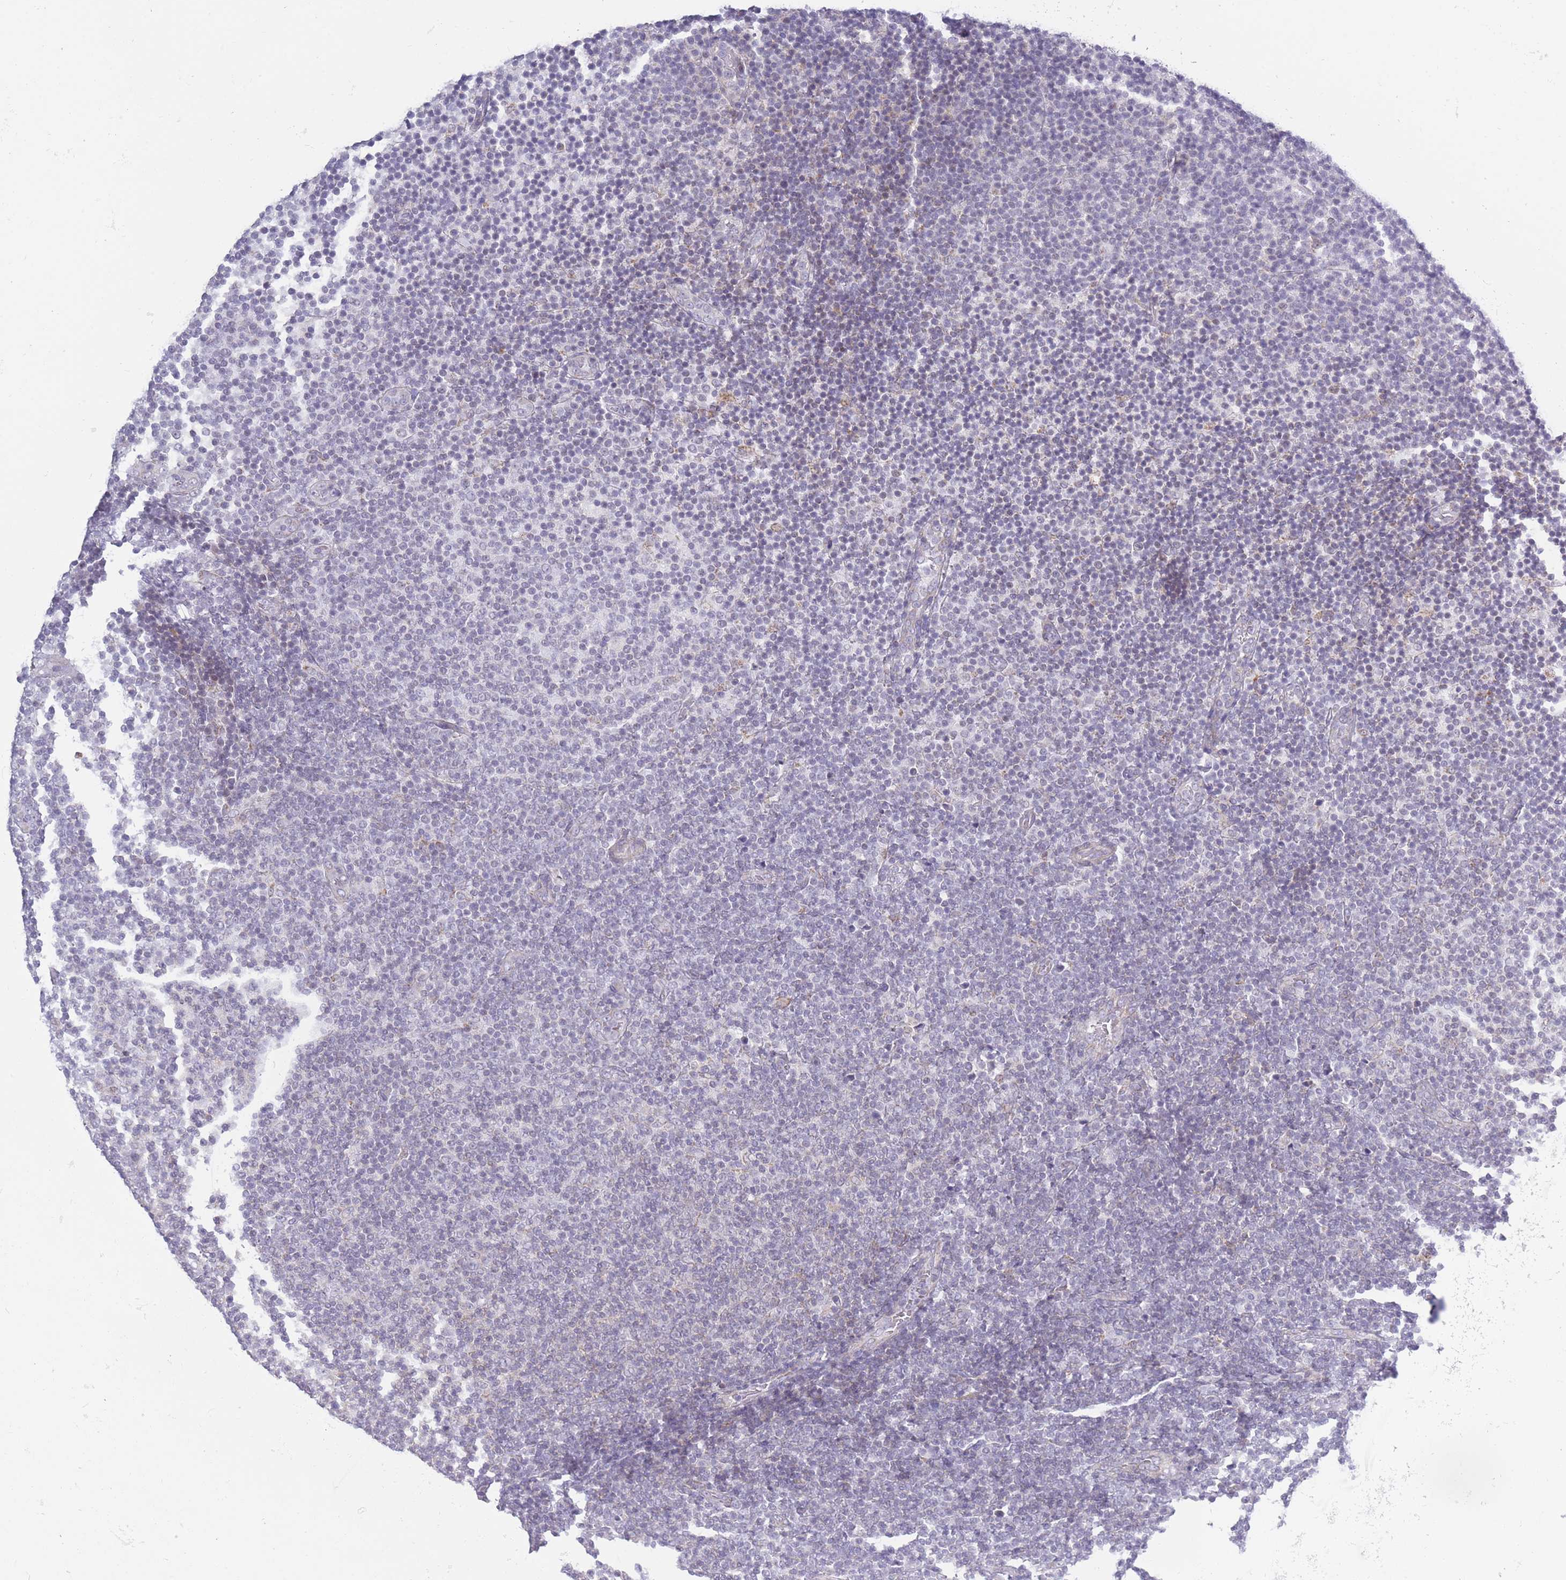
{"staining": {"intensity": "negative", "quantity": "none", "location": "none"}, "tissue": "lymphoma", "cell_type": "Tumor cells", "image_type": "cancer", "snomed": [{"axis": "morphology", "description": "Malignant lymphoma, non-Hodgkin's type, Low grade"}, {"axis": "topography", "description": "Lymph node"}], "caption": "IHC of human lymphoma exhibits no staining in tumor cells.", "gene": "ZBTB24", "patient": {"sex": "male", "age": 66}}